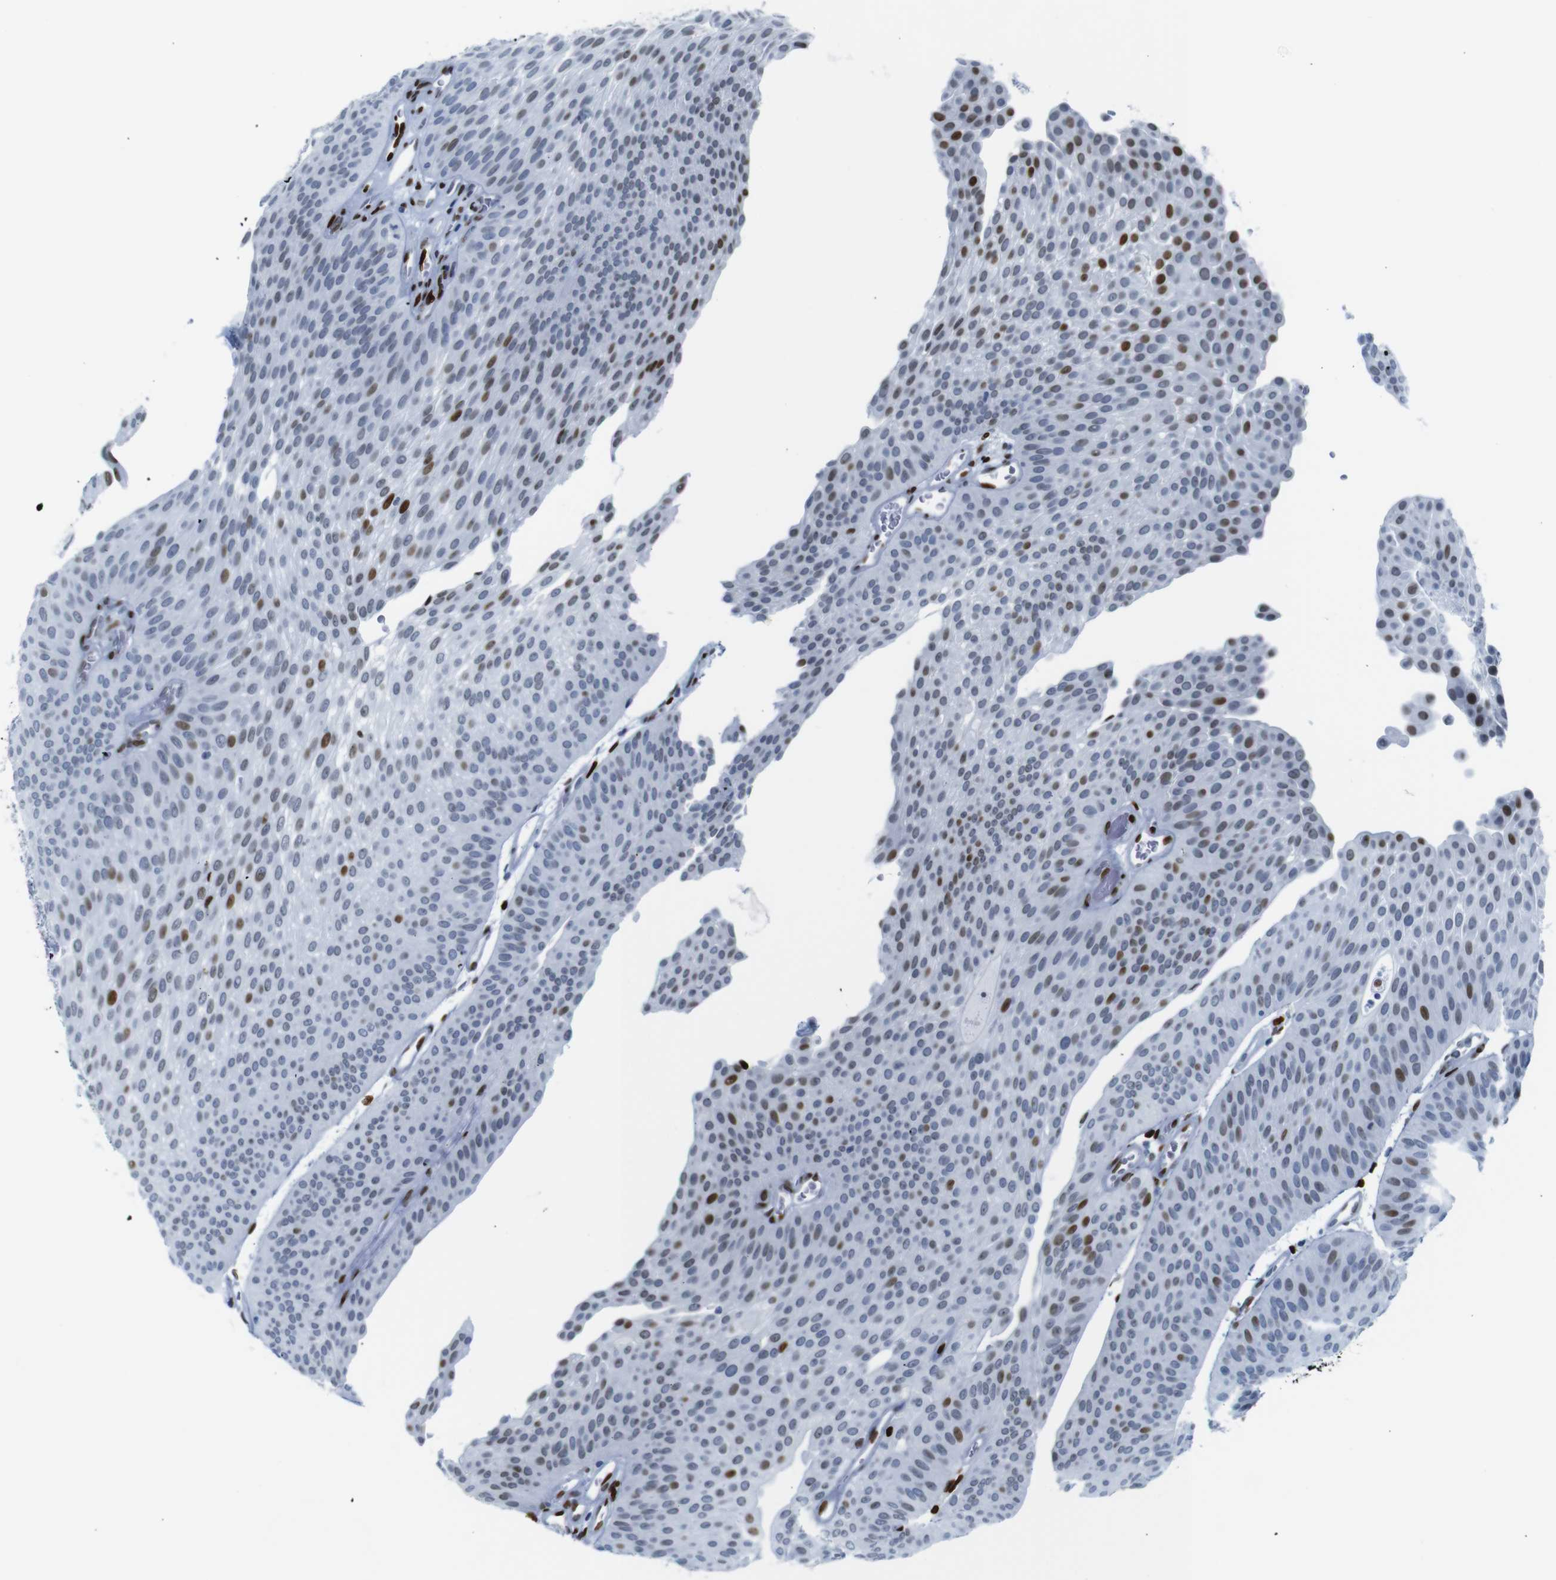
{"staining": {"intensity": "strong", "quantity": "25%-75%", "location": "nuclear"}, "tissue": "urothelial cancer", "cell_type": "Tumor cells", "image_type": "cancer", "snomed": [{"axis": "morphology", "description": "Urothelial carcinoma, Low grade"}, {"axis": "topography", "description": "Urinary bladder"}], "caption": "Immunohistochemistry staining of low-grade urothelial carcinoma, which exhibits high levels of strong nuclear positivity in about 25%-75% of tumor cells indicating strong nuclear protein expression. The staining was performed using DAB (brown) for protein detection and nuclei were counterstained in hematoxylin (blue).", "gene": "NPIPB15", "patient": {"sex": "female", "age": 60}}